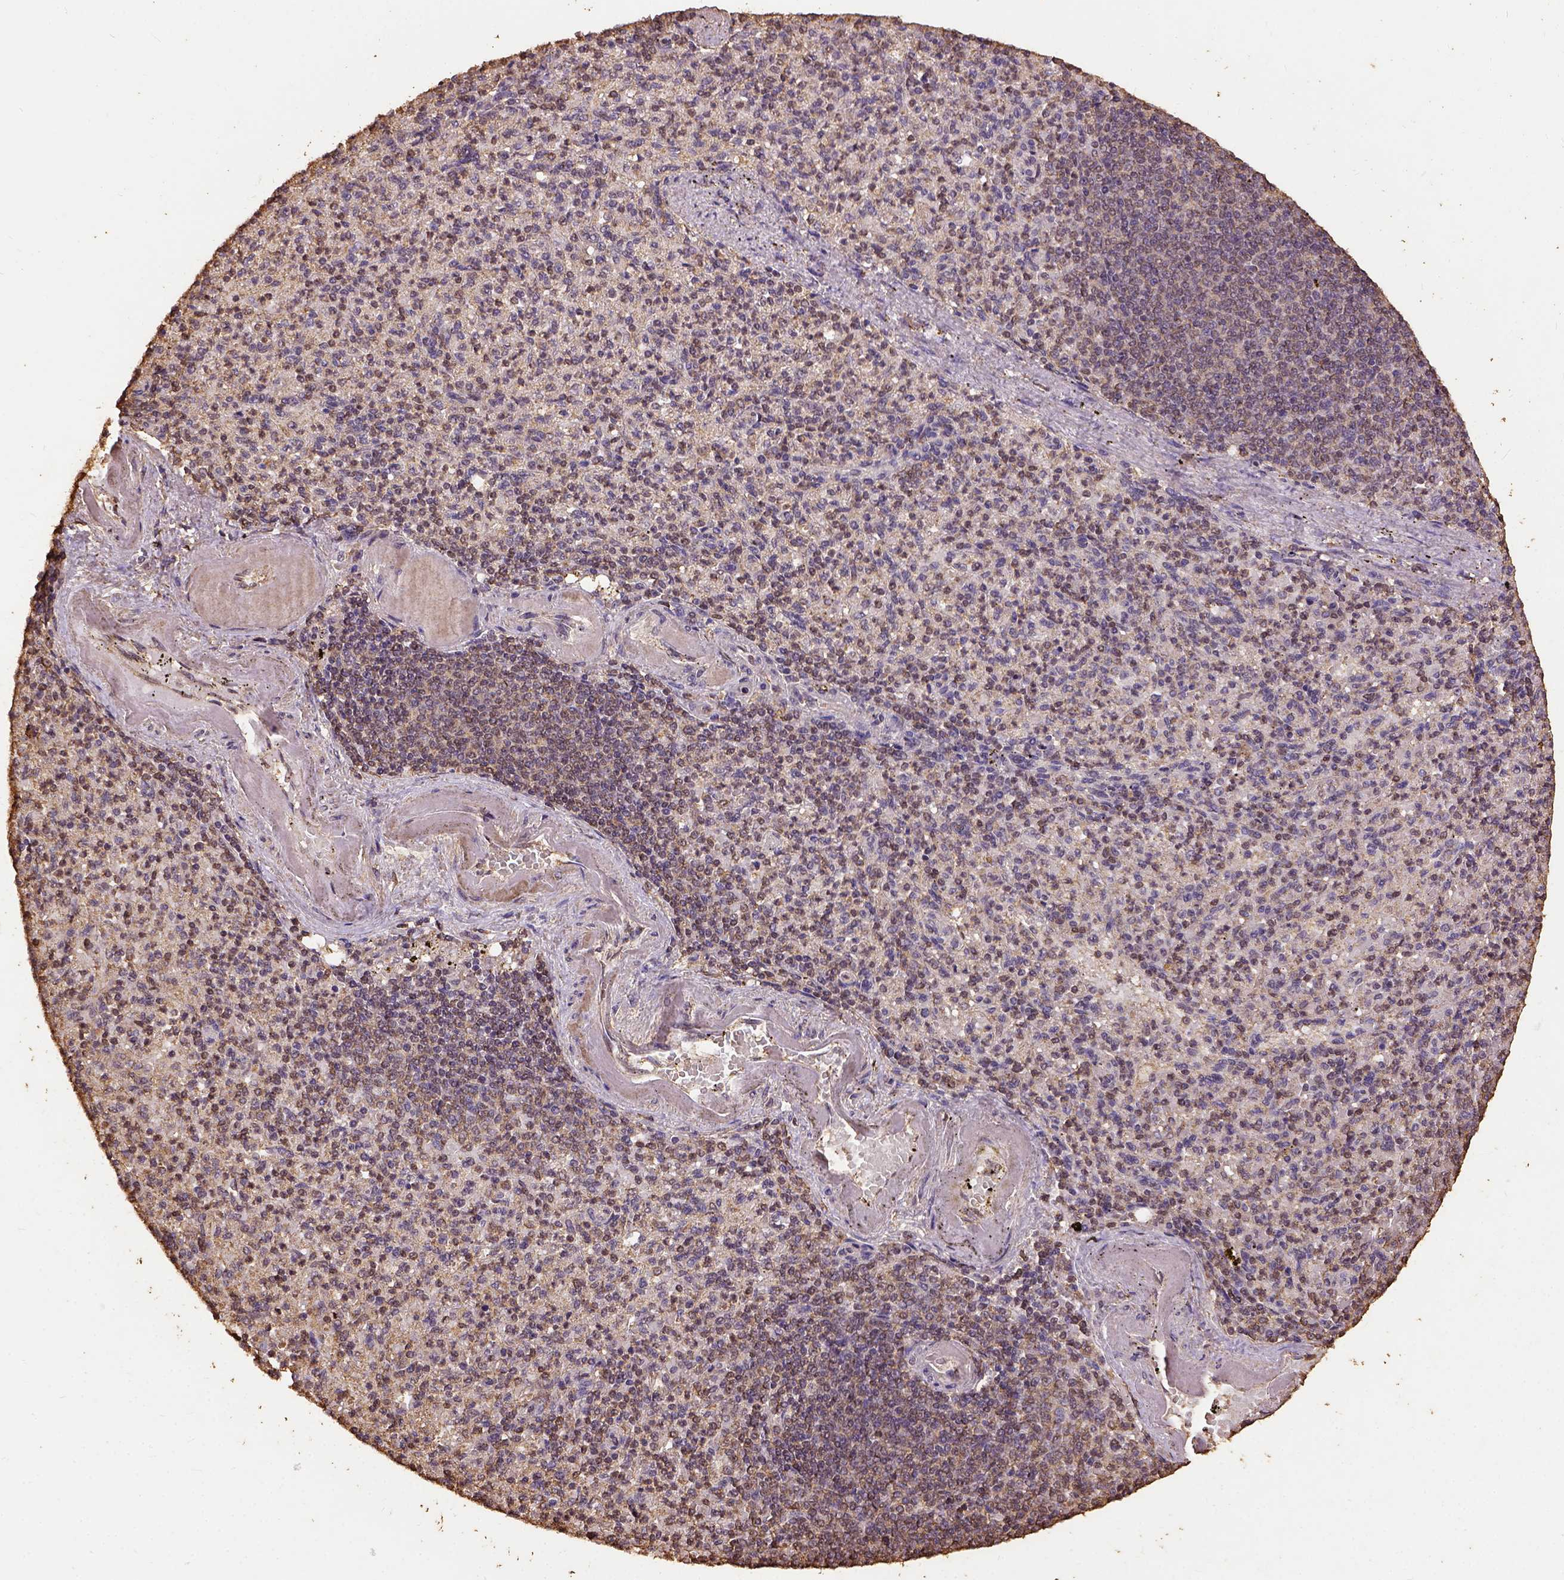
{"staining": {"intensity": "moderate", "quantity": "25%-75%", "location": "nuclear"}, "tissue": "spleen", "cell_type": "Cells in red pulp", "image_type": "normal", "snomed": [{"axis": "morphology", "description": "Normal tissue, NOS"}, {"axis": "topography", "description": "Spleen"}], "caption": "A brown stain highlights moderate nuclear positivity of a protein in cells in red pulp of normal human spleen. (brown staining indicates protein expression, while blue staining denotes nuclei).", "gene": "NACC1", "patient": {"sex": "female", "age": 74}}